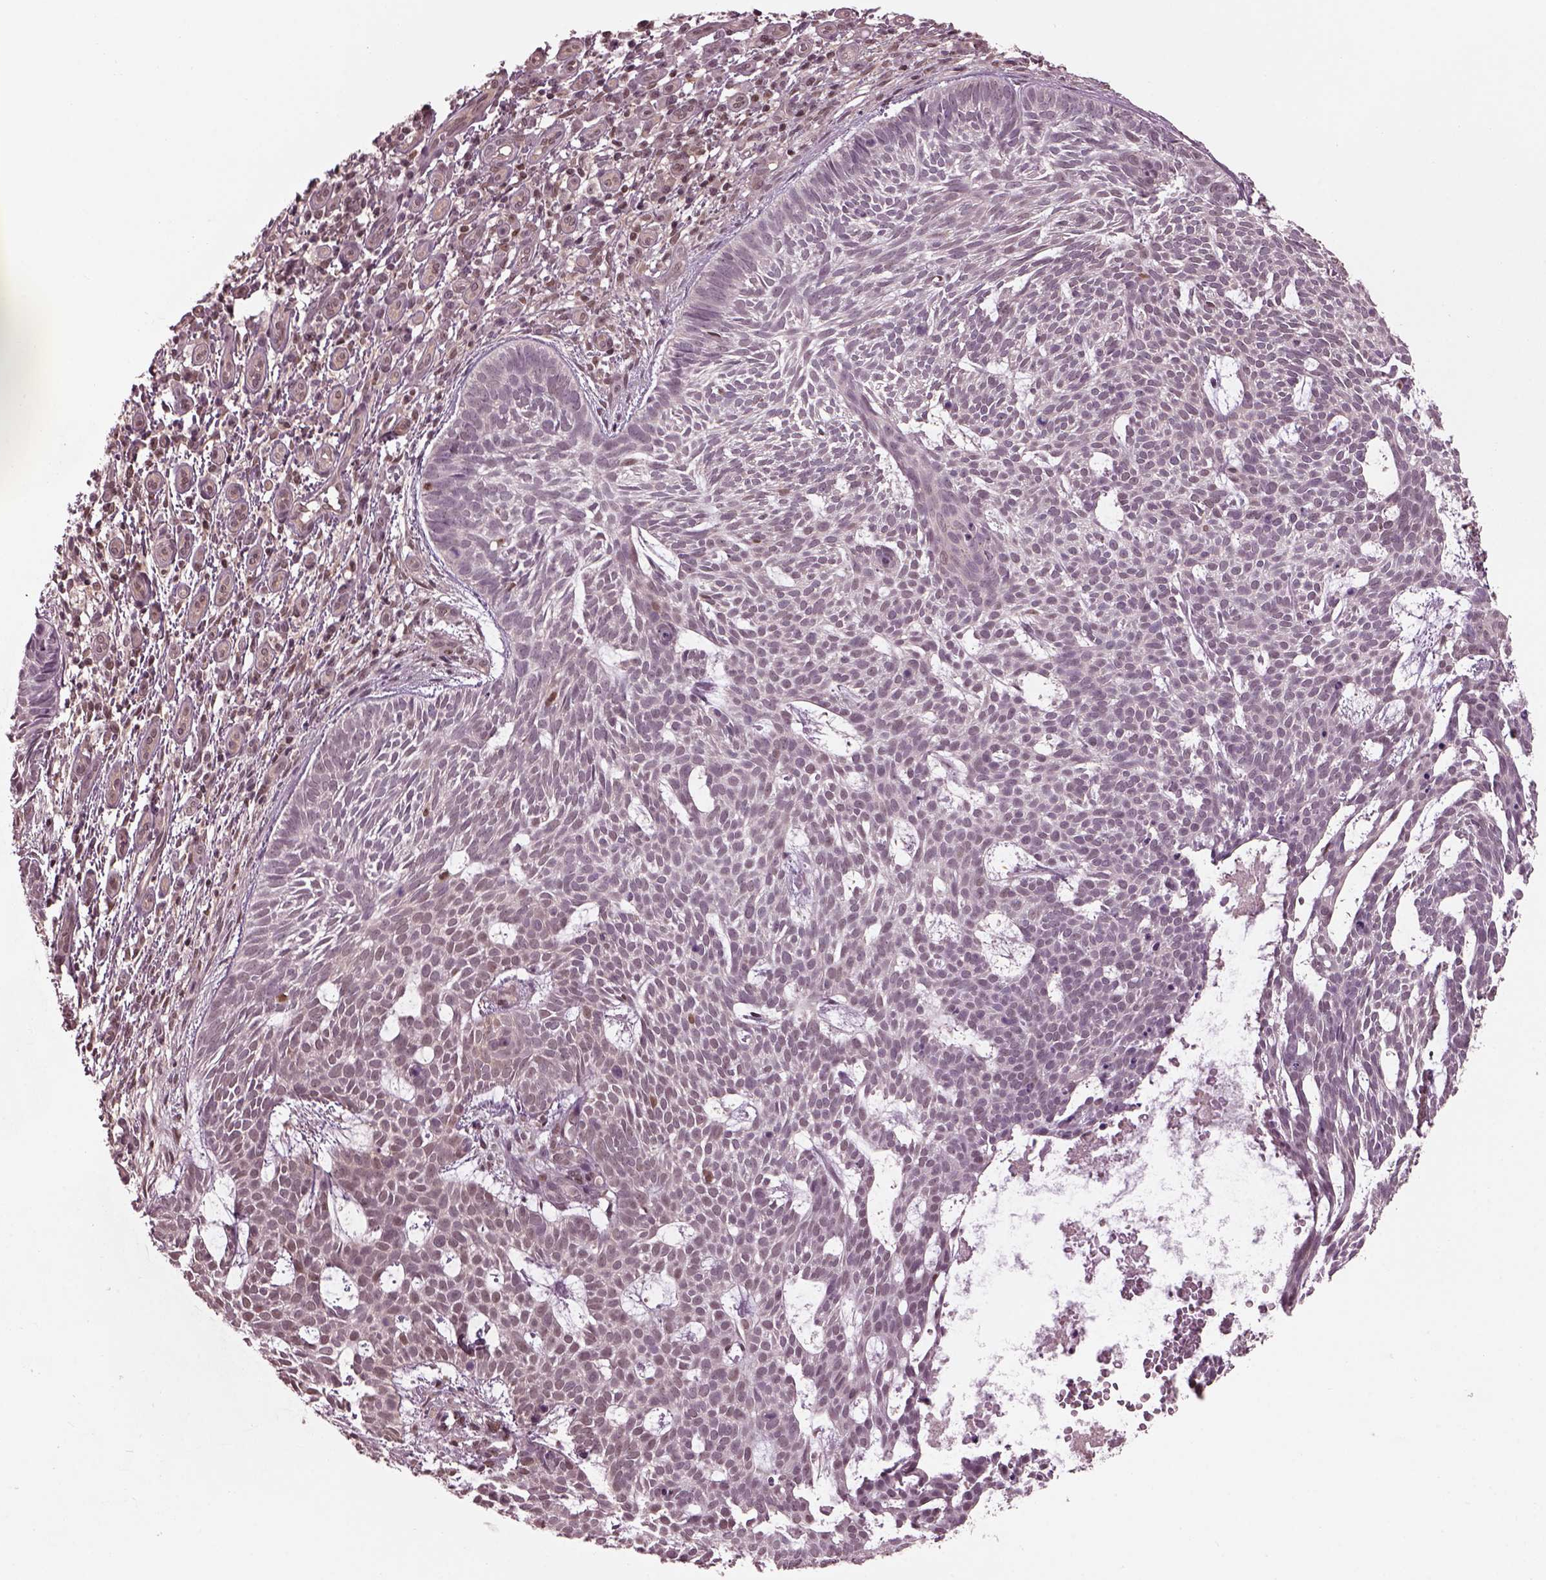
{"staining": {"intensity": "negative", "quantity": "none", "location": "none"}, "tissue": "skin cancer", "cell_type": "Tumor cells", "image_type": "cancer", "snomed": [{"axis": "morphology", "description": "Basal cell carcinoma"}, {"axis": "topography", "description": "Skin"}], "caption": "Skin cancer was stained to show a protein in brown. There is no significant staining in tumor cells.", "gene": "SRI", "patient": {"sex": "male", "age": 59}}